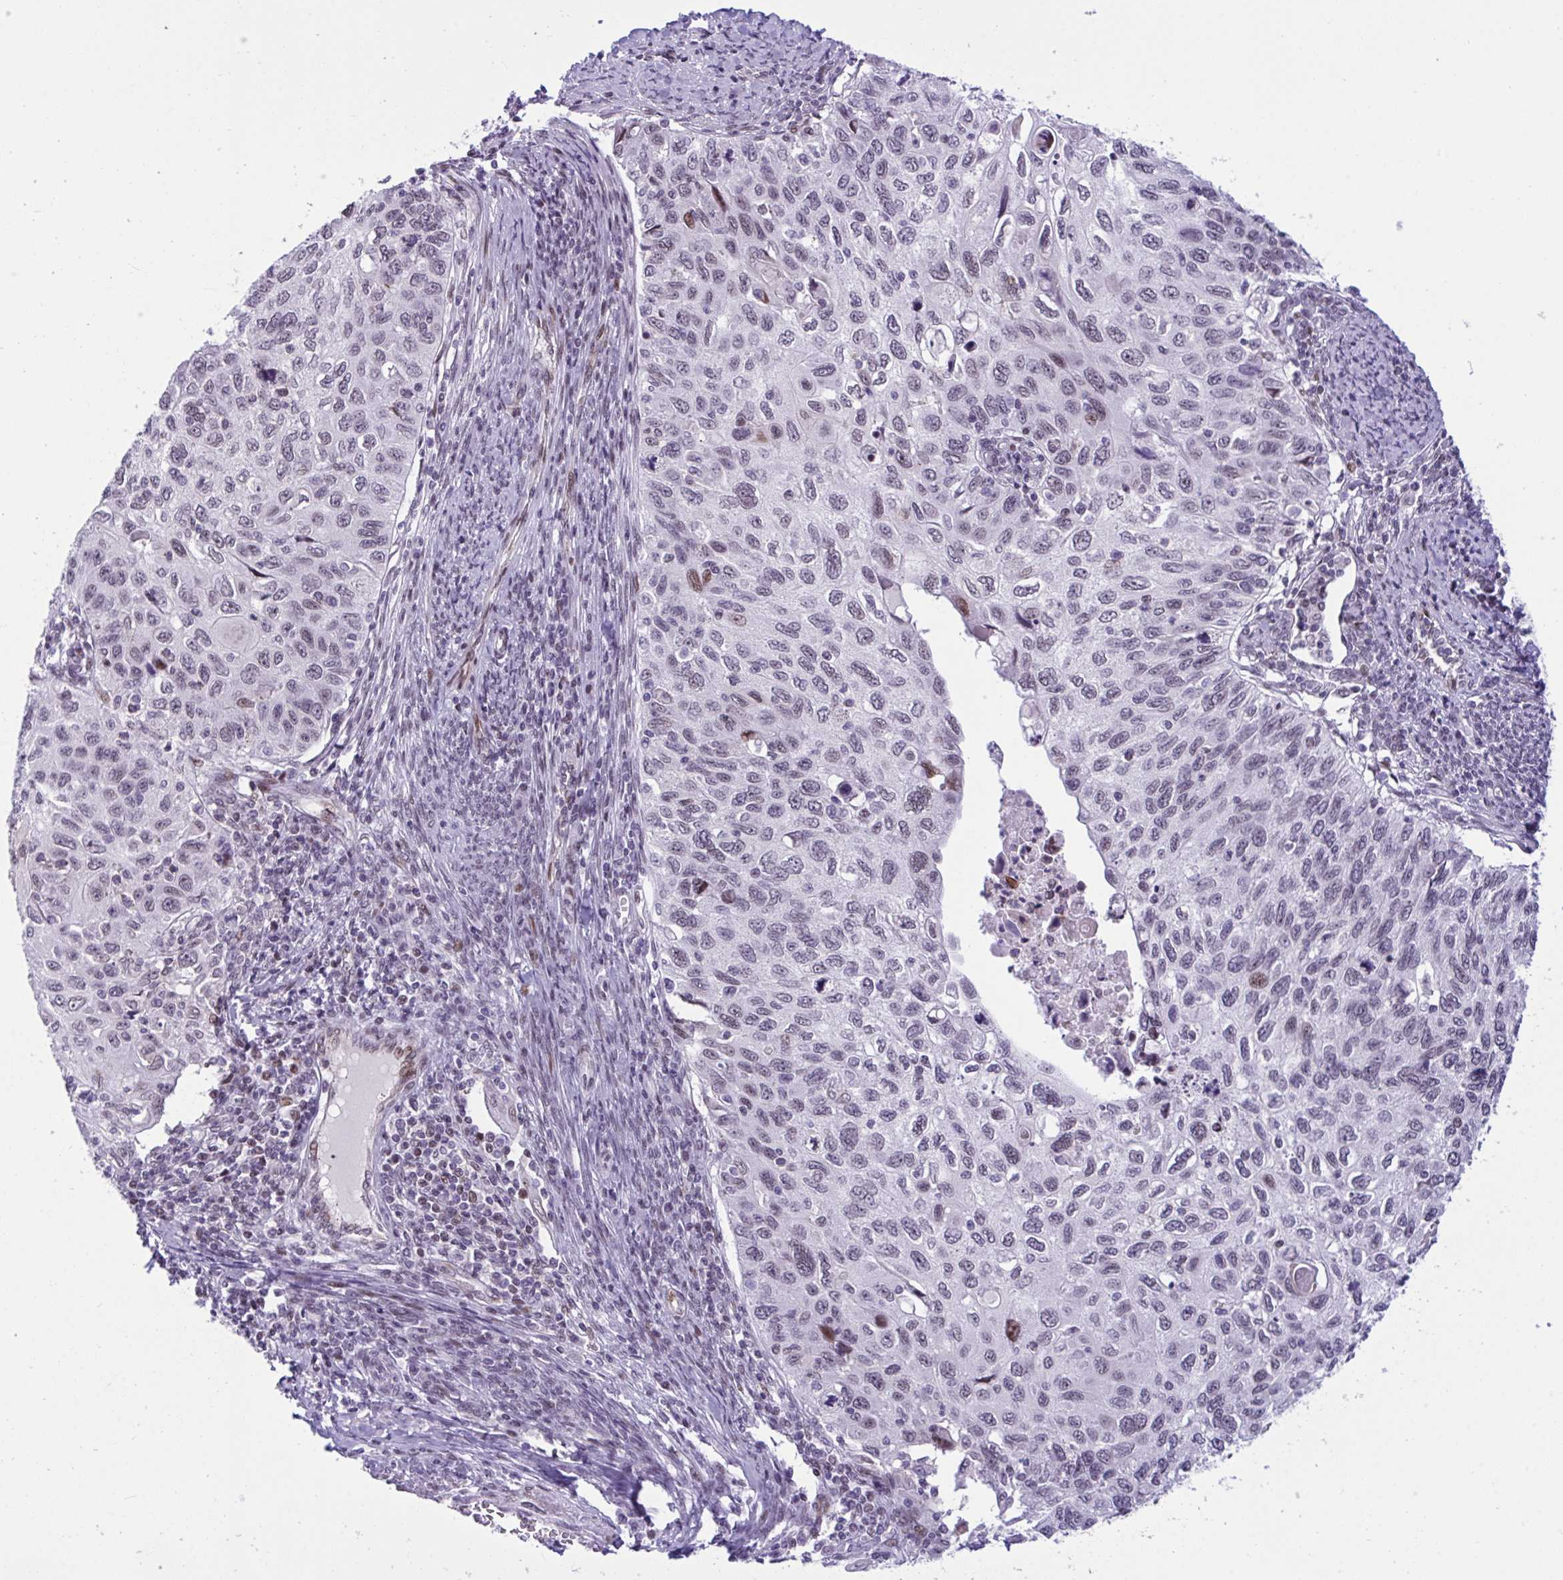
{"staining": {"intensity": "moderate", "quantity": "<25%", "location": "nuclear"}, "tissue": "cervical cancer", "cell_type": "Tumor cells", "image_type": "cancer", "snomed": [{"axis": "morphology", "description": "Squamous cell carcinoma, NOS"}, {"axis": "topography", "description": "Cervix"}], "caption": "Cervical squamous cell carcinoma stained with DAB immunohistochemistry (IHC) displays low levels of moderate nuclear expression in approximately <25% of tumor cells. (DAB (3,3'-diaminobenzidine) = brown stain, brightfield microscopy at high magnification).", "gene": "ZFHX3", "patient": {"sex": "female", "age": 70}}